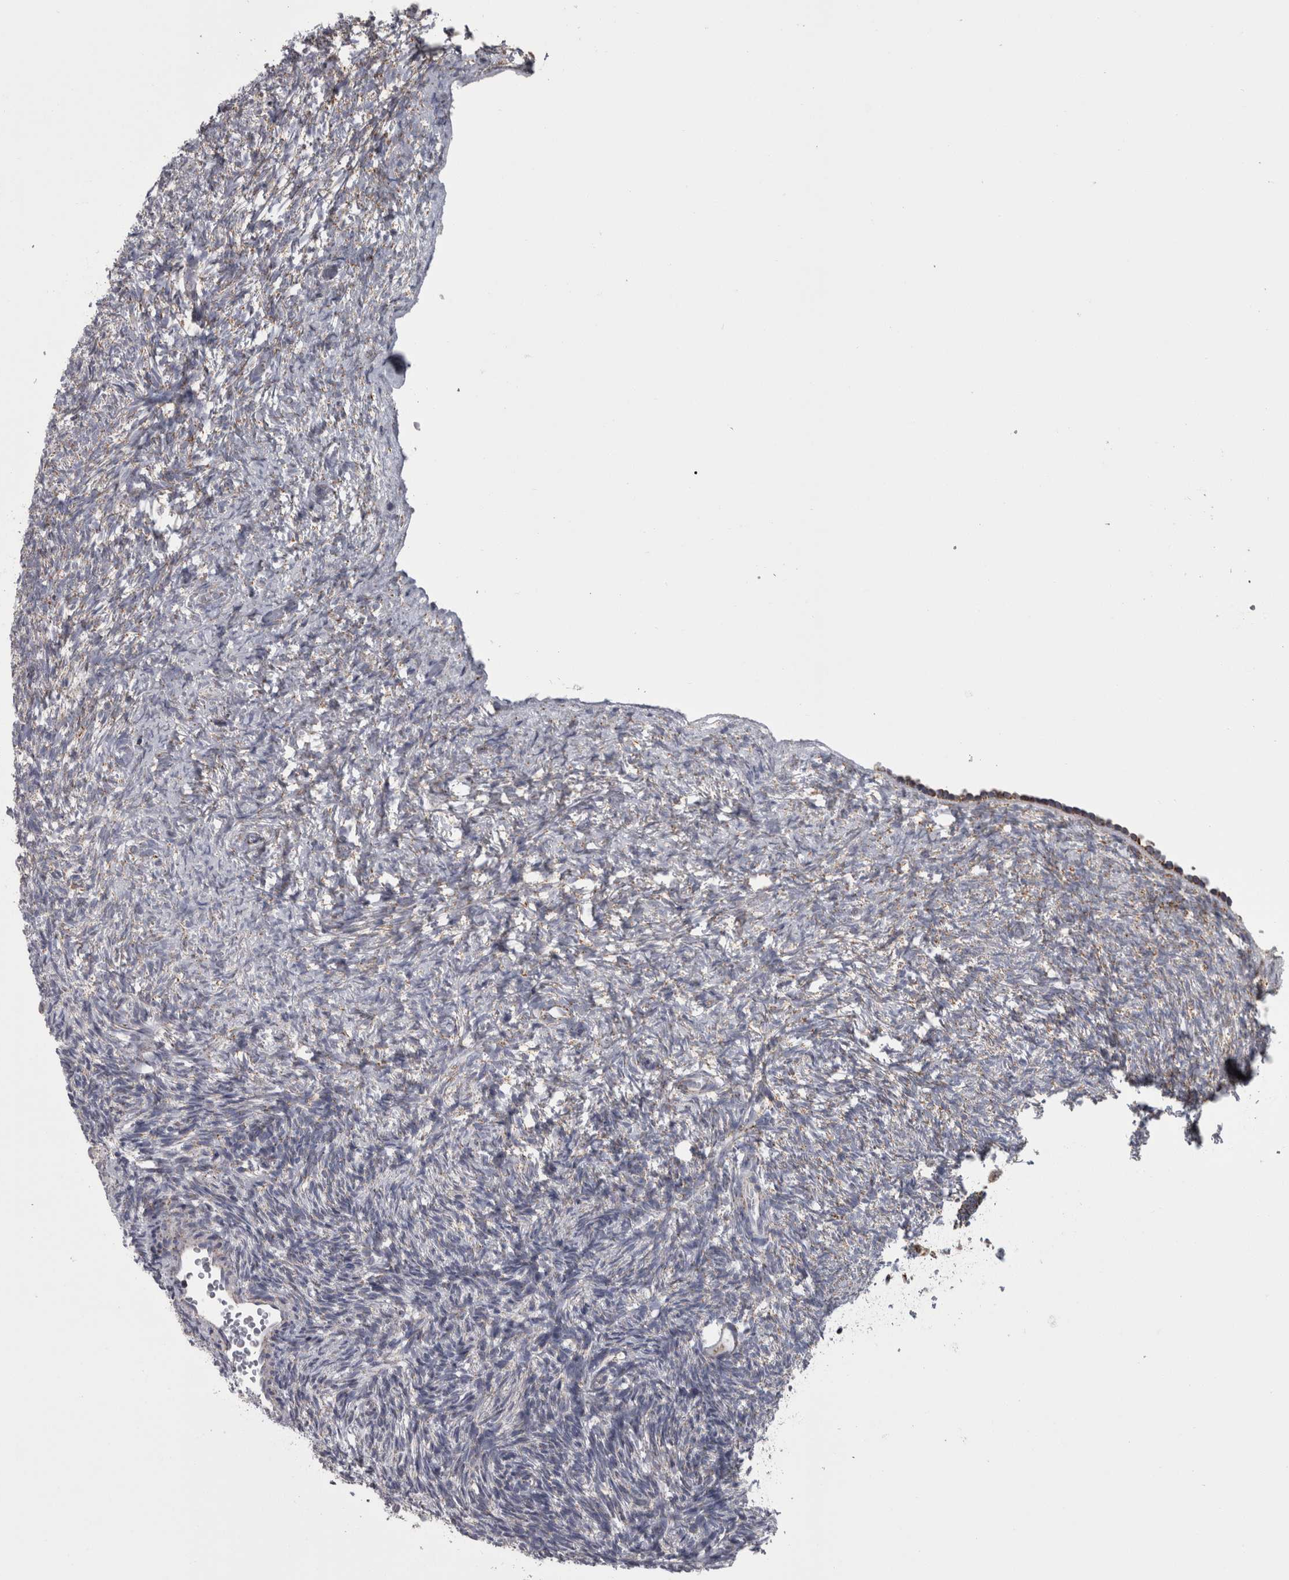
{"staining": {"intensity": "negative", "quantity": "none", "location": "none"}, "tissue": "ovary", "cell_type": "Follicle cells", "image_type": "normal", "snomed": [{"axis": "morphology", "description": "Normal tissue, NOS"}, {"axis": "topography", "description": "Ovary"}], "caption": "The immunohistochemistry (IHC) image has no significant positivity in follicle cells of ovary. (Immunohistochemistry (ihc), brightfield microscopy, high magnification).", "gene": "DBT", "patient": {"sex": "female", "age": 34}}